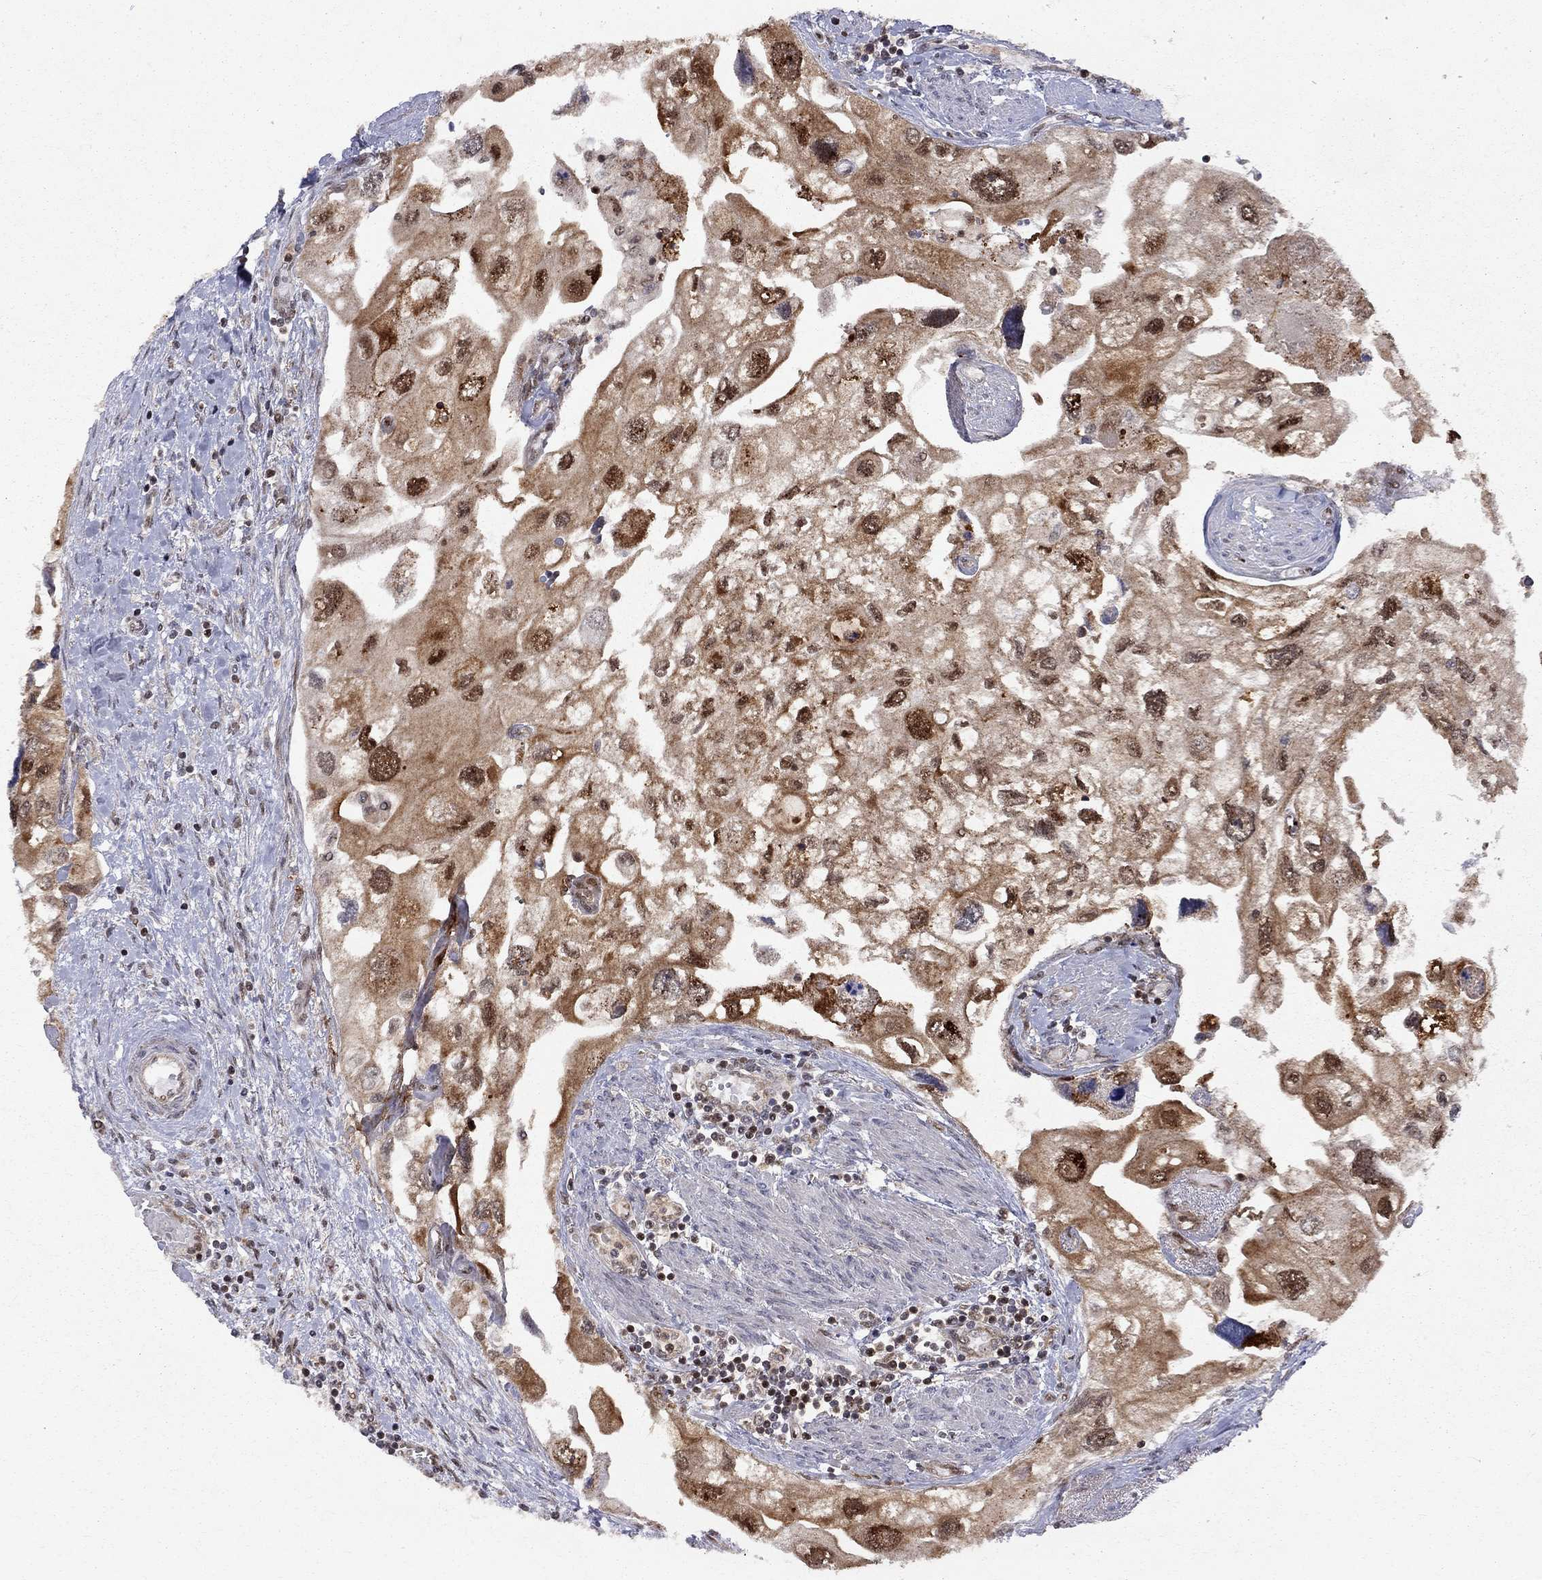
{"staining": {"intensity": "moderate", "quantity": ">75%", "location": "cytoplasmic/membranous,nuclear"}, "tissue": "urothelial cancer", "cell_type": "Tumor cells", "image_type": "cancer", "snomed": [{"axis": "morphology", "description": "Urothelial carcinoma, High grade"}, {"axis": "topography", "description": "Urinary bladder"}], "caption": "High-magnification brightfield microscopy of high-grade urothelial carcinoma stained with DAB (3,3'-diaminobenzidine) (brown) and counterstained with hematoxylin (blue). tumor cells exhibit moderate cytoplasmic/membranous and nuclear expression is appreciated in approximately>75% of cells. The staining is performed using DAB (3,3'-diaminobenzidine) brown chromogen to label protein expression. The nuclei are counter-stained blue using hematoxylin.", "gene": "ELOB", "patient": {"sex": "male", "age": 59}}